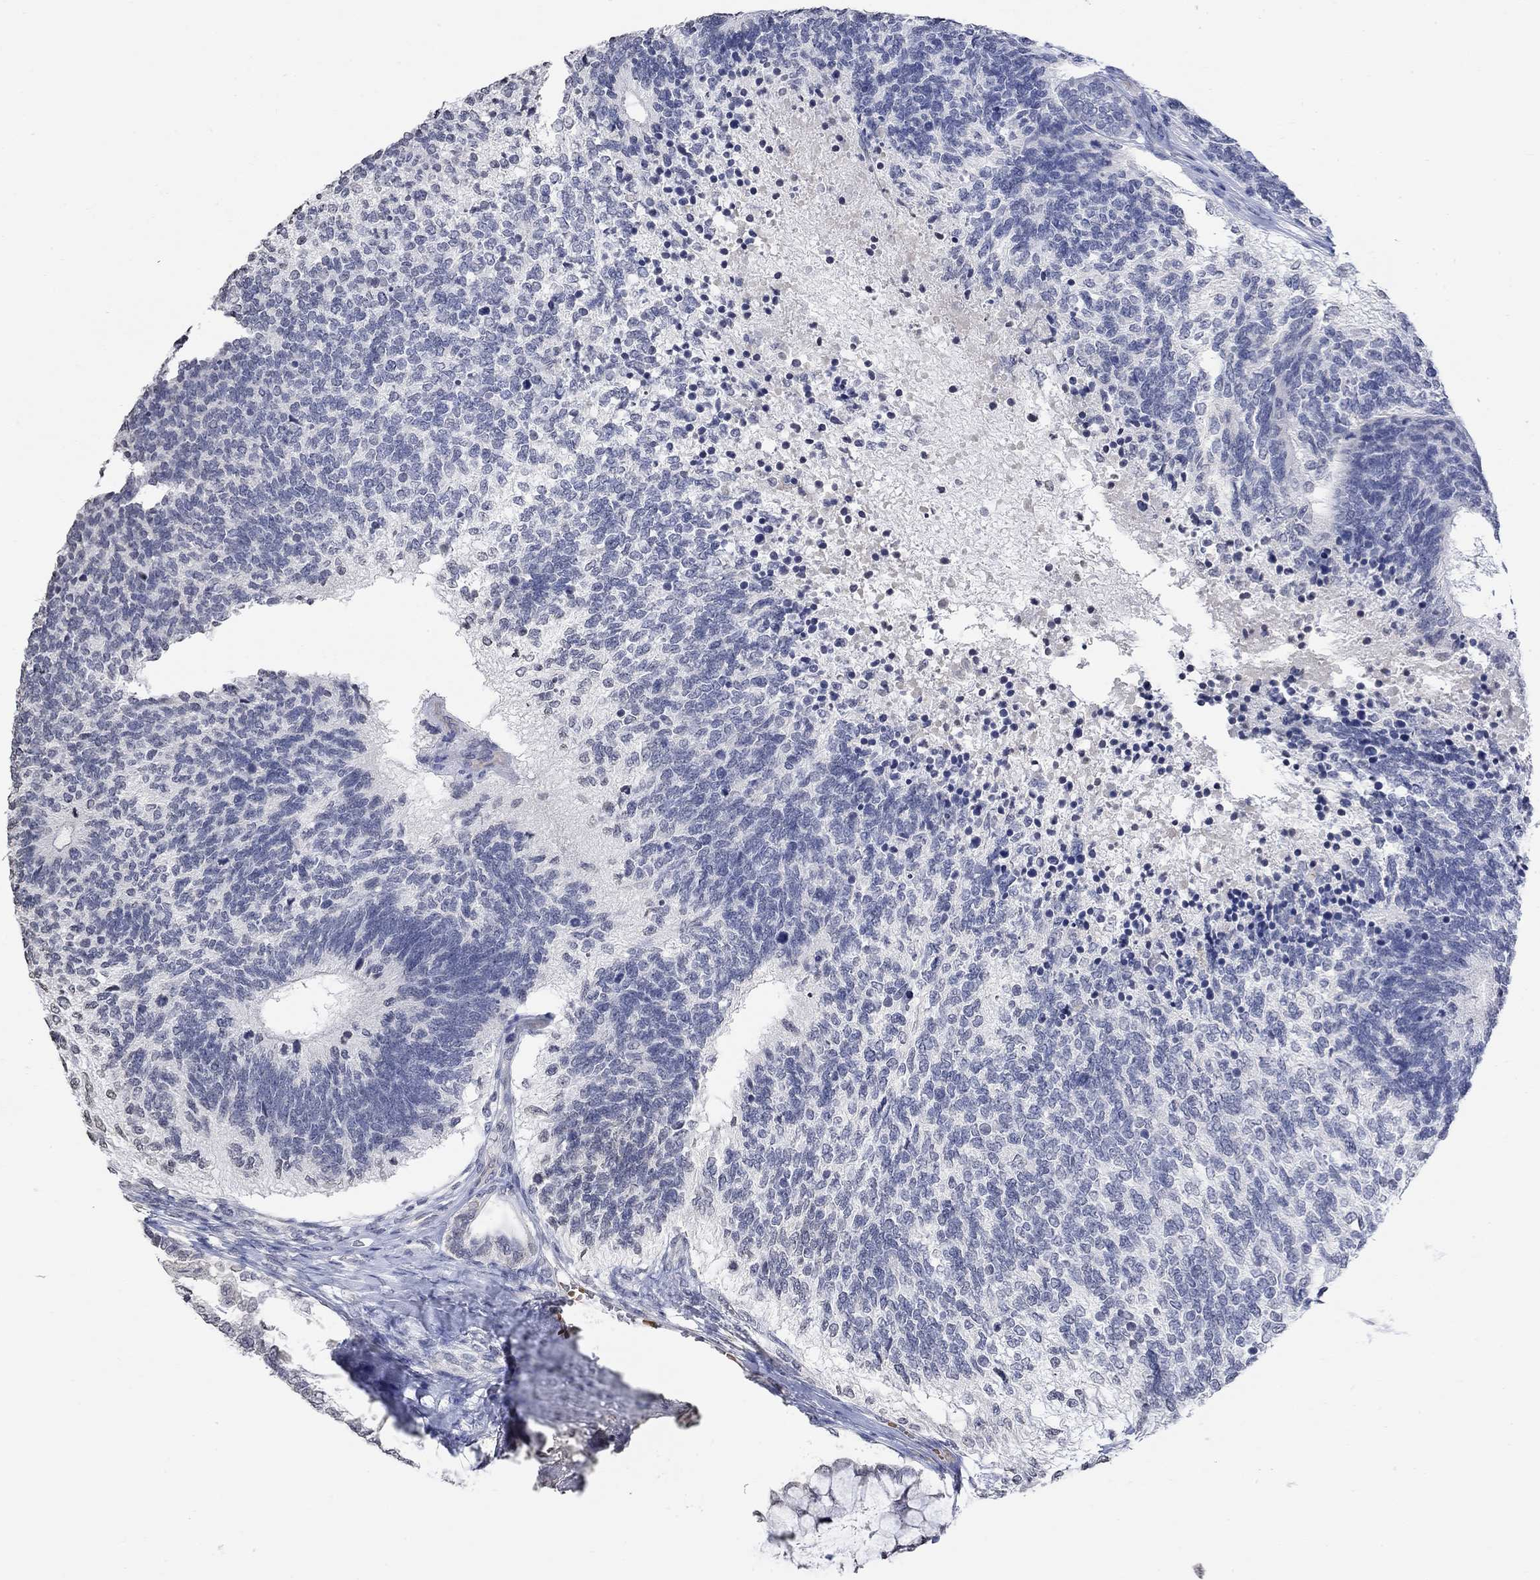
{"staining": {"intensity": "negative", "quantity": "none", "location": "none"}, "tissue": "testis cancer", "cell_type": "Tumor cells", "image_type": "cancer", "snomed": [{"axis": "morphology", "description": "Seminoma, NOS"}, {"axis": "morphology", "description": "Carcinoma, Embryonal, NOS"}, {"axis": "topography", "description": "Testis"}], "caption": "Protein analysis of embryonal carcinoma (testis) exhibits no significant positivity in tumor cells.", "gene": "TMEM255A", "patient": {"sex": "male", "age": 41}}